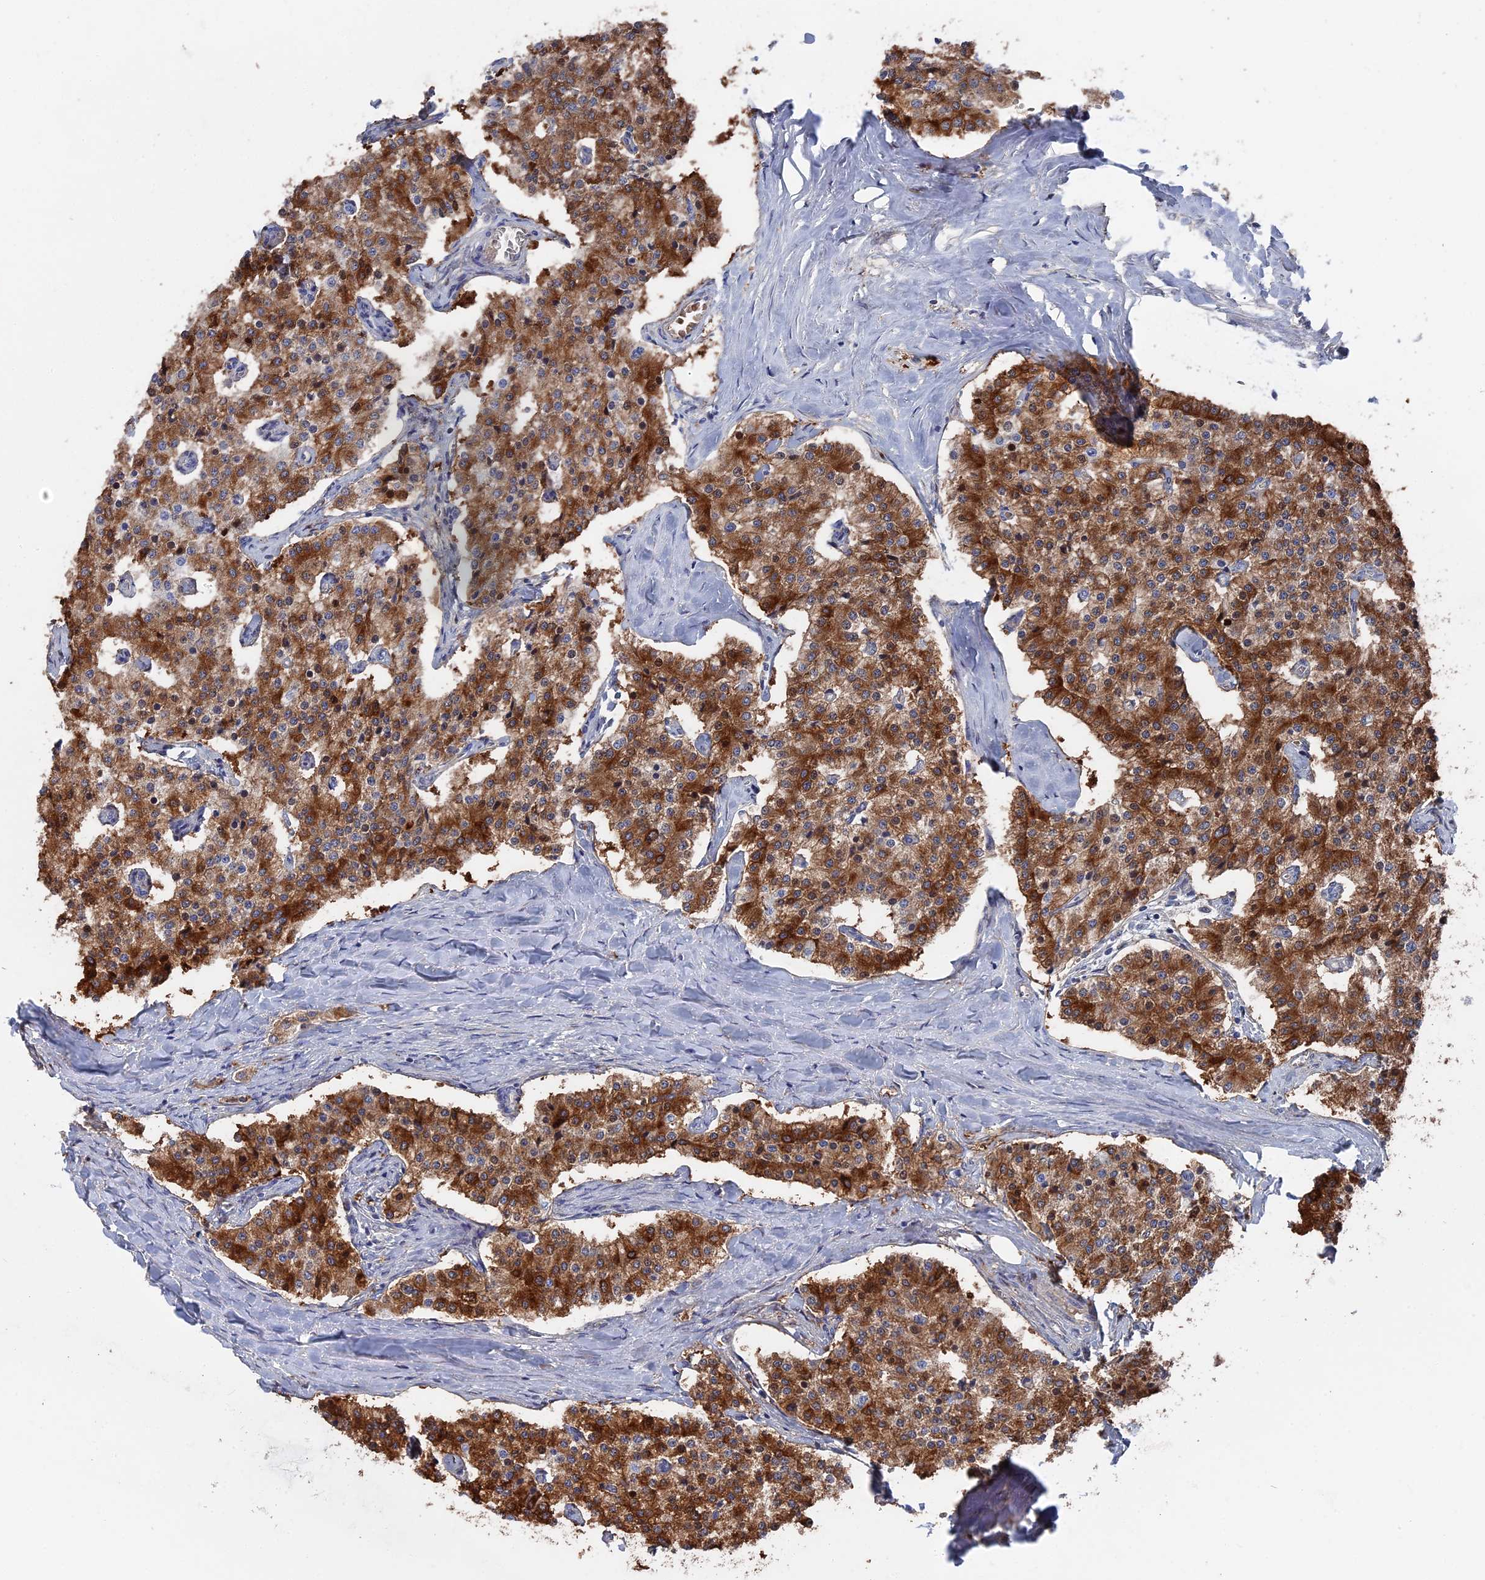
{"staining": {"intensity": "strong", "quantity": ">75%", "location": "cytoplasmic/membranous"}, "tissue": "carcinoid", "cell_type": "Tumor cells", "image_type": "cancer", "snomed": [{"axis": "morphology", "description": "Carcinoid, malignant, NOS"}, {"axis": "topography", "description": "Colon"}], "caption": "Immunohistochemistry photomicrograph of carcinoid (malignant) stained for a protein (brown), which demonstrates high levels of strong cytoplasmic/membranous expression in about >75% of tumor cells.", "gene": "SMG9", "patient": {"sex": "female", "age": 52}}